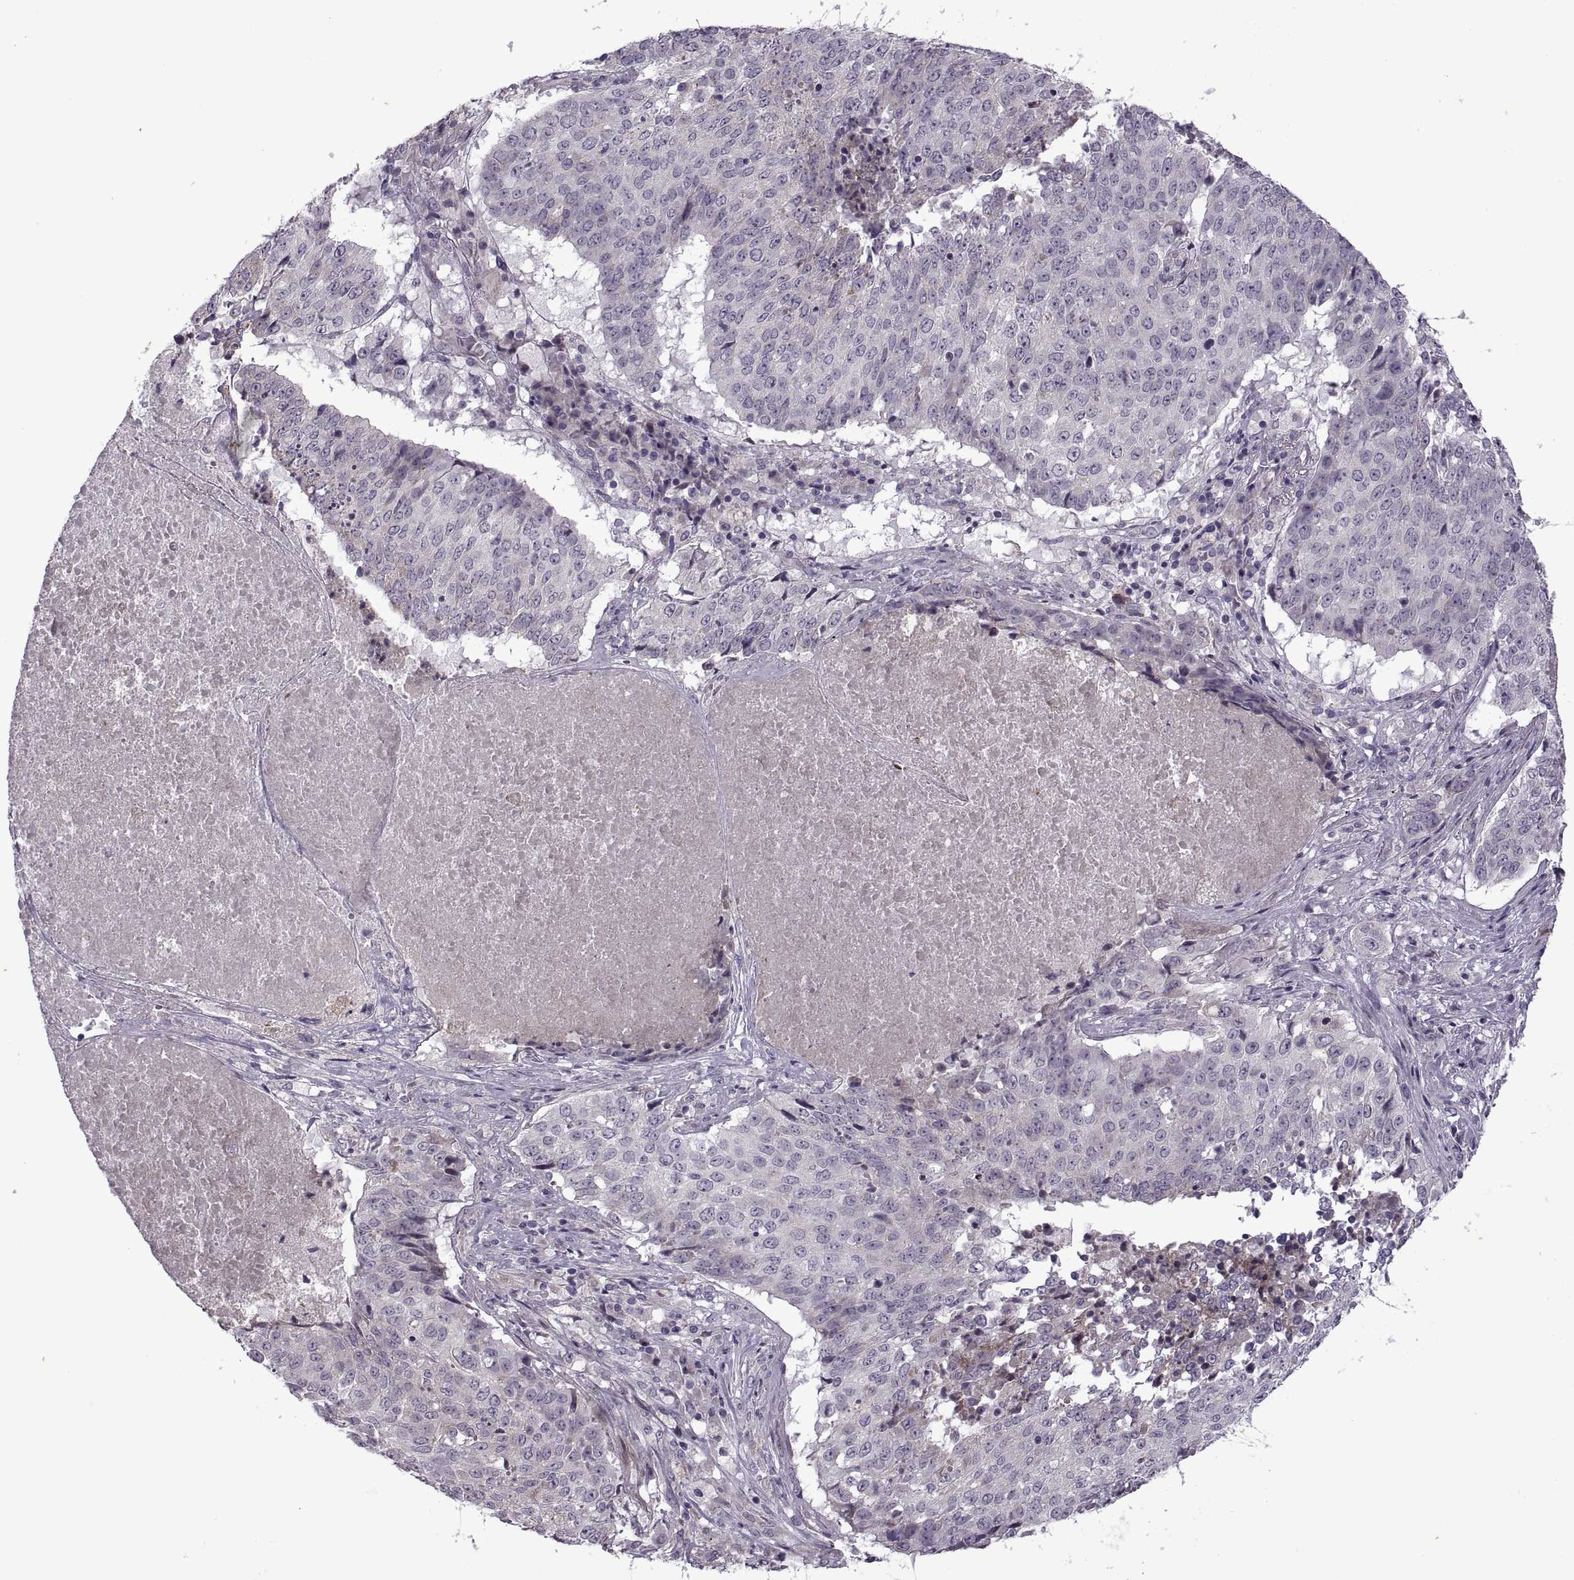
{"staining": {"intensity": "negative", "quantity": "none", "location": "none"}, "tissue": "lung cancer", "cell_type": "Tumor cells", "image_type": "cancer", "snomed": [{"axis": "morphology", "description": "Normal tissue, NOS"}, {"axis": "morphology", "description": "Squamous cell carcinoma, NOS"}, {"axis": "topography", "description": "Bronchus"}, {"axis": "topography", "description": "Lung"}], "caption": "This is an IHC histopathology image of human lung squamous cell carcinoma. There is no positivity in tumor cells.", "gene": "RIPK4", "patient": {"sex": "male", "age": 64}}